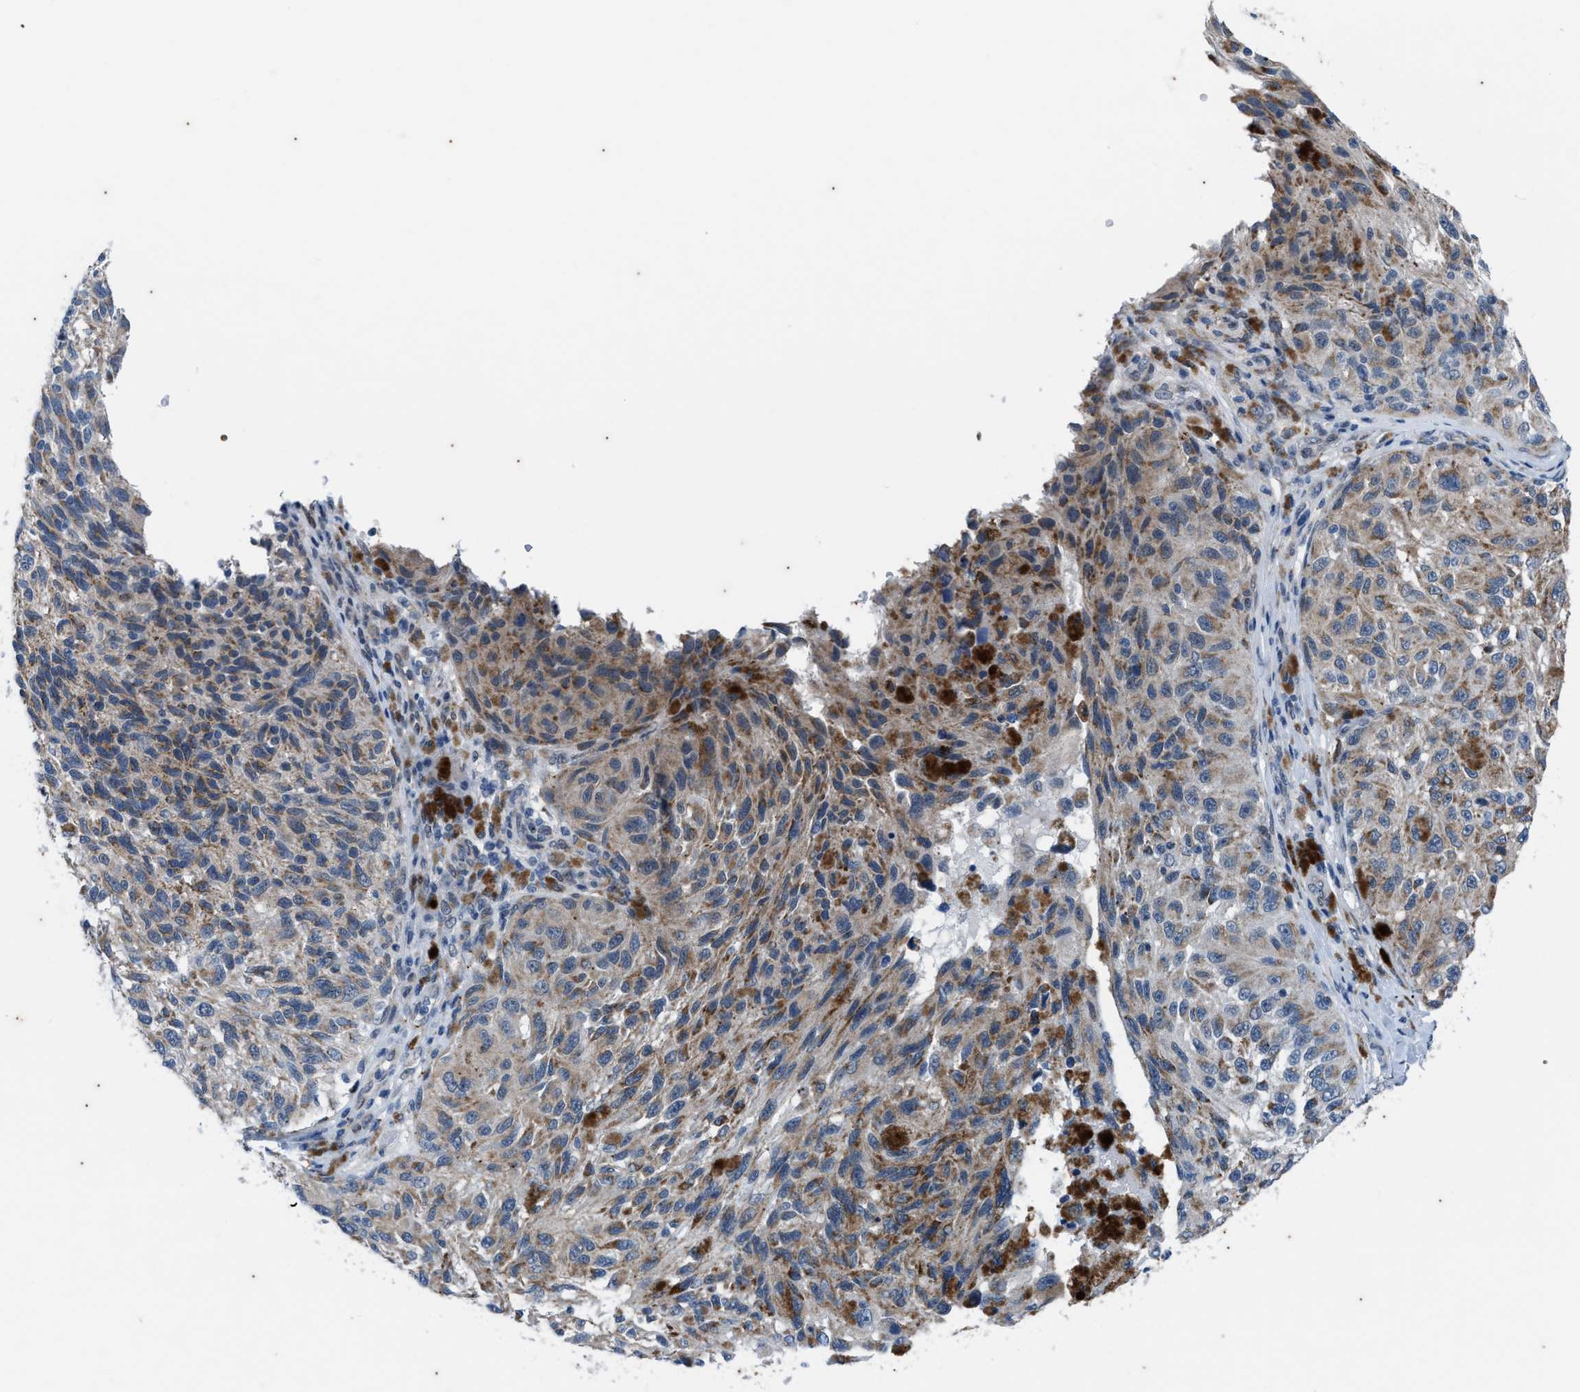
{"staining": {"intensity": "moderate", "quantity": "<25%", "location": "cytoplasmic/membranous"}, "tissue": "melanoma", "cell_type": "Tumor cells", "image_type": "cancer", "snomed": [{"axis": "morphology", "description": "Malignant melanoma, NOS"}, {"axis": "topography", "description": "Skin"}], "caption": "Human melanoma stained with a protein marker shows moderate staining in tumor cells.", "gene": "KIF24", "patient": {"sex": "female", "age": 73}}